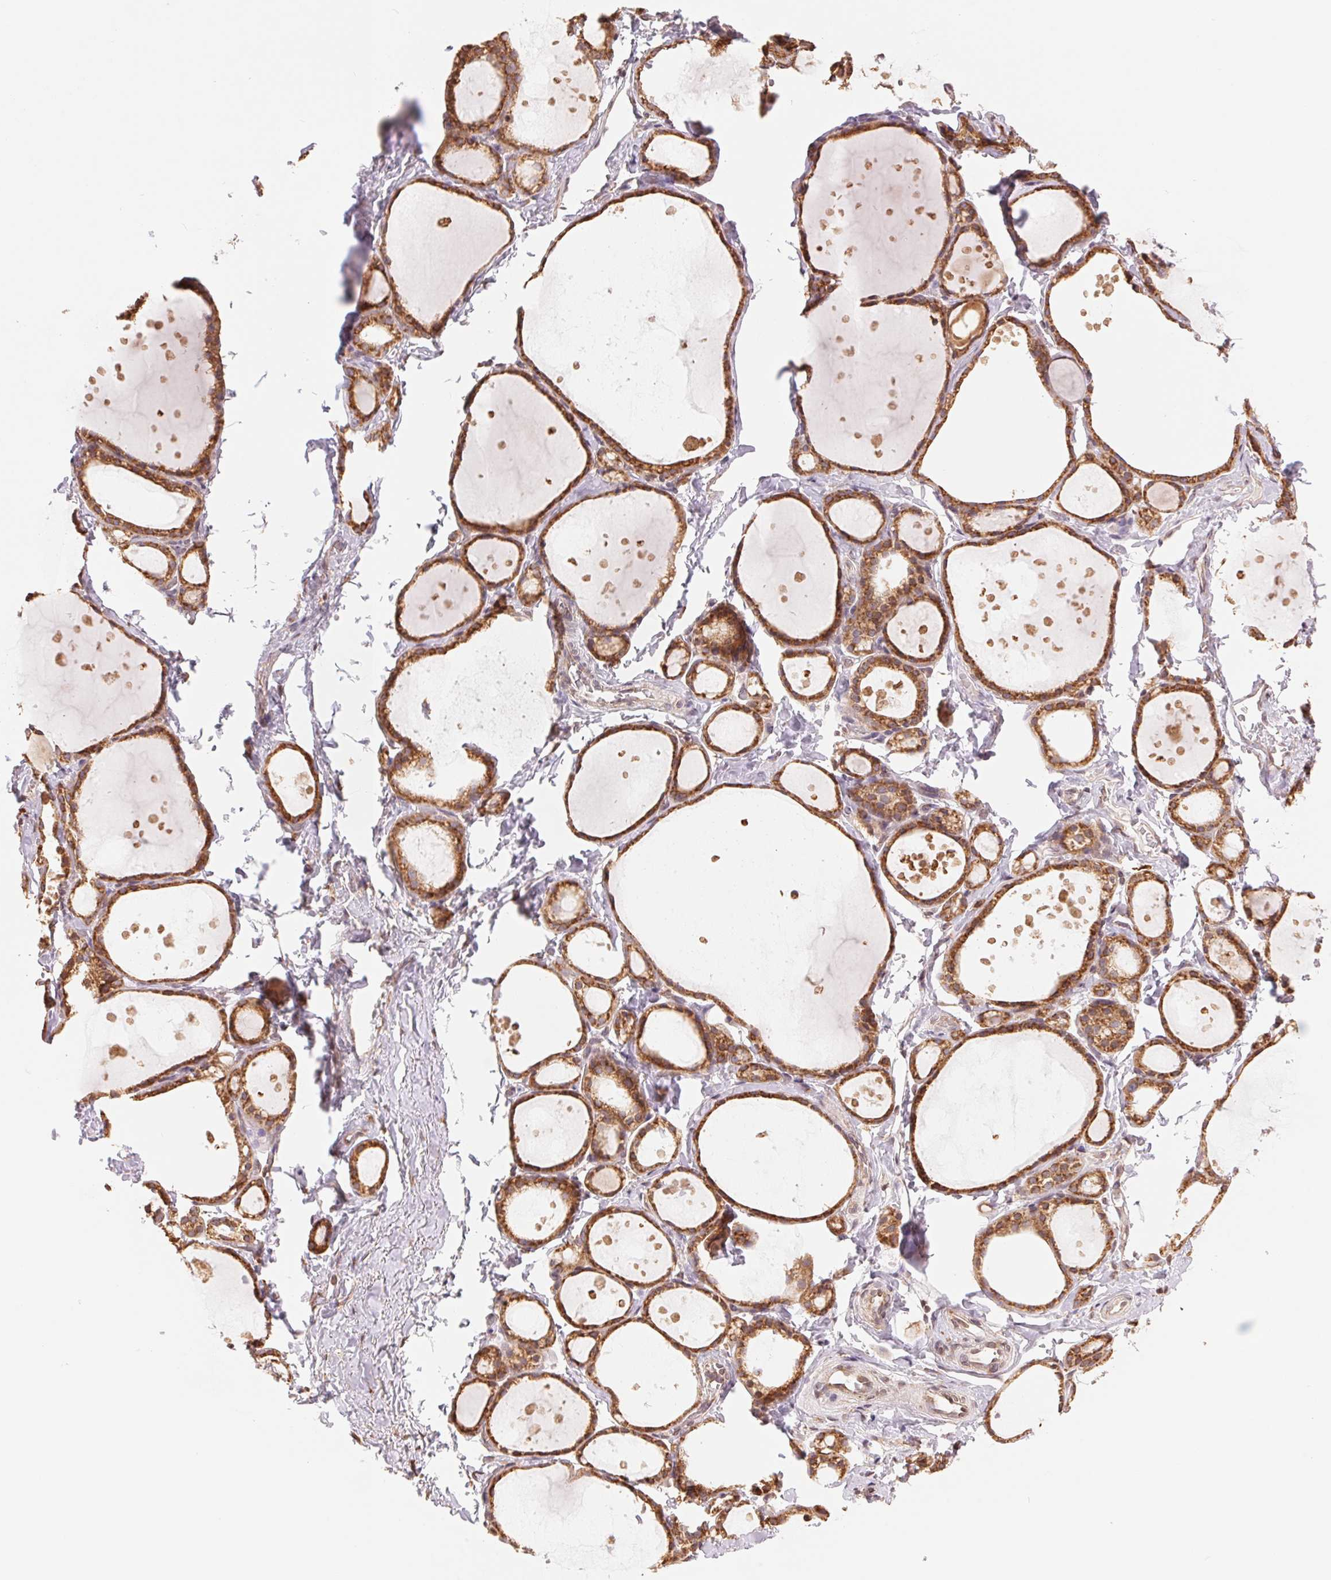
{"staining": {"intensity": "moderate", "quantity": ">75%", "location": "cytoplasmic/membranous"}, "tissue": "thyroid gland", "cell_type": "Glandular cells", "image_type": "normal", "snomed": [{"axis": "morphology", "description": "Normal tissue, NOS"}, {"axis": "topography", "description": "Thyroid gland"}], "caption": "A brown stain shows moderate cytoplasmic/membranous staining of a protein in glandular cells of unremarkable thyroid gland.", "gene": "RPN1", "patient": {"sex": "male", "age": 68}}